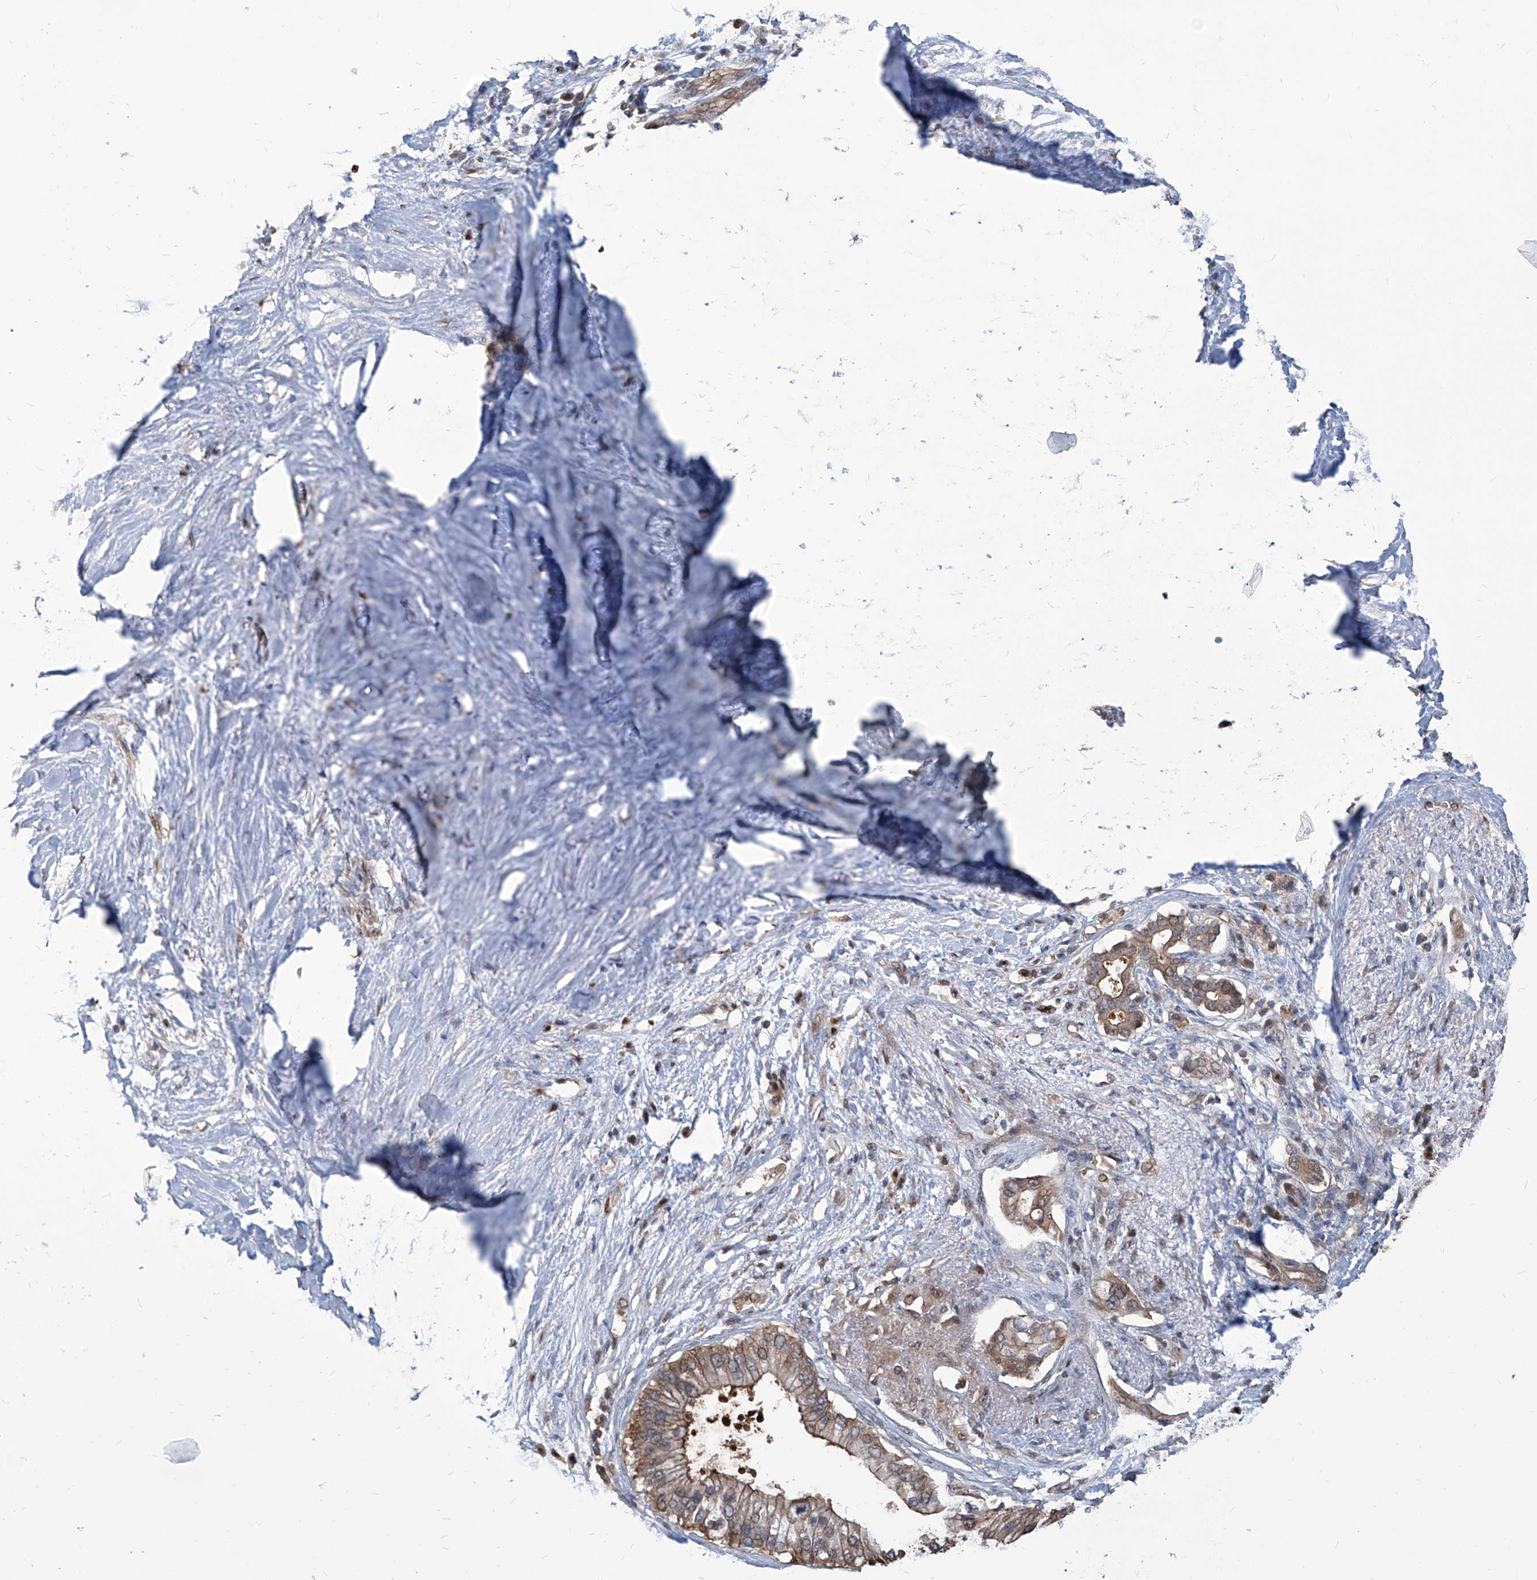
{"staining": {"intensity": "moderate", "quantity": ">75%", "location": "cytoplasmic/membranous,nuclear"}, "tissue": "pancreatic cancer", "cell_type": "Tumor cells", "image_type": "cancer", "snomed": [{"axis": "morphology", "description": "Normal tissue, NOS"}, {"axis": "morphology", "description": "Adenocarcinoma, NOS"}, {"axis": "topography", "description": "Pancreas"}, {"axis": "topography", "description": "Peripheral nerve tissue"}], "caption": "Tumor cells display medium levels of moderate cytoplasmic/membranous and nuclear expression in about >75% of cells in human pancreatic cancer (adenocarcinoma).", "gene": "PSMB1", "patient": {"sex": "male", "age": 59}}